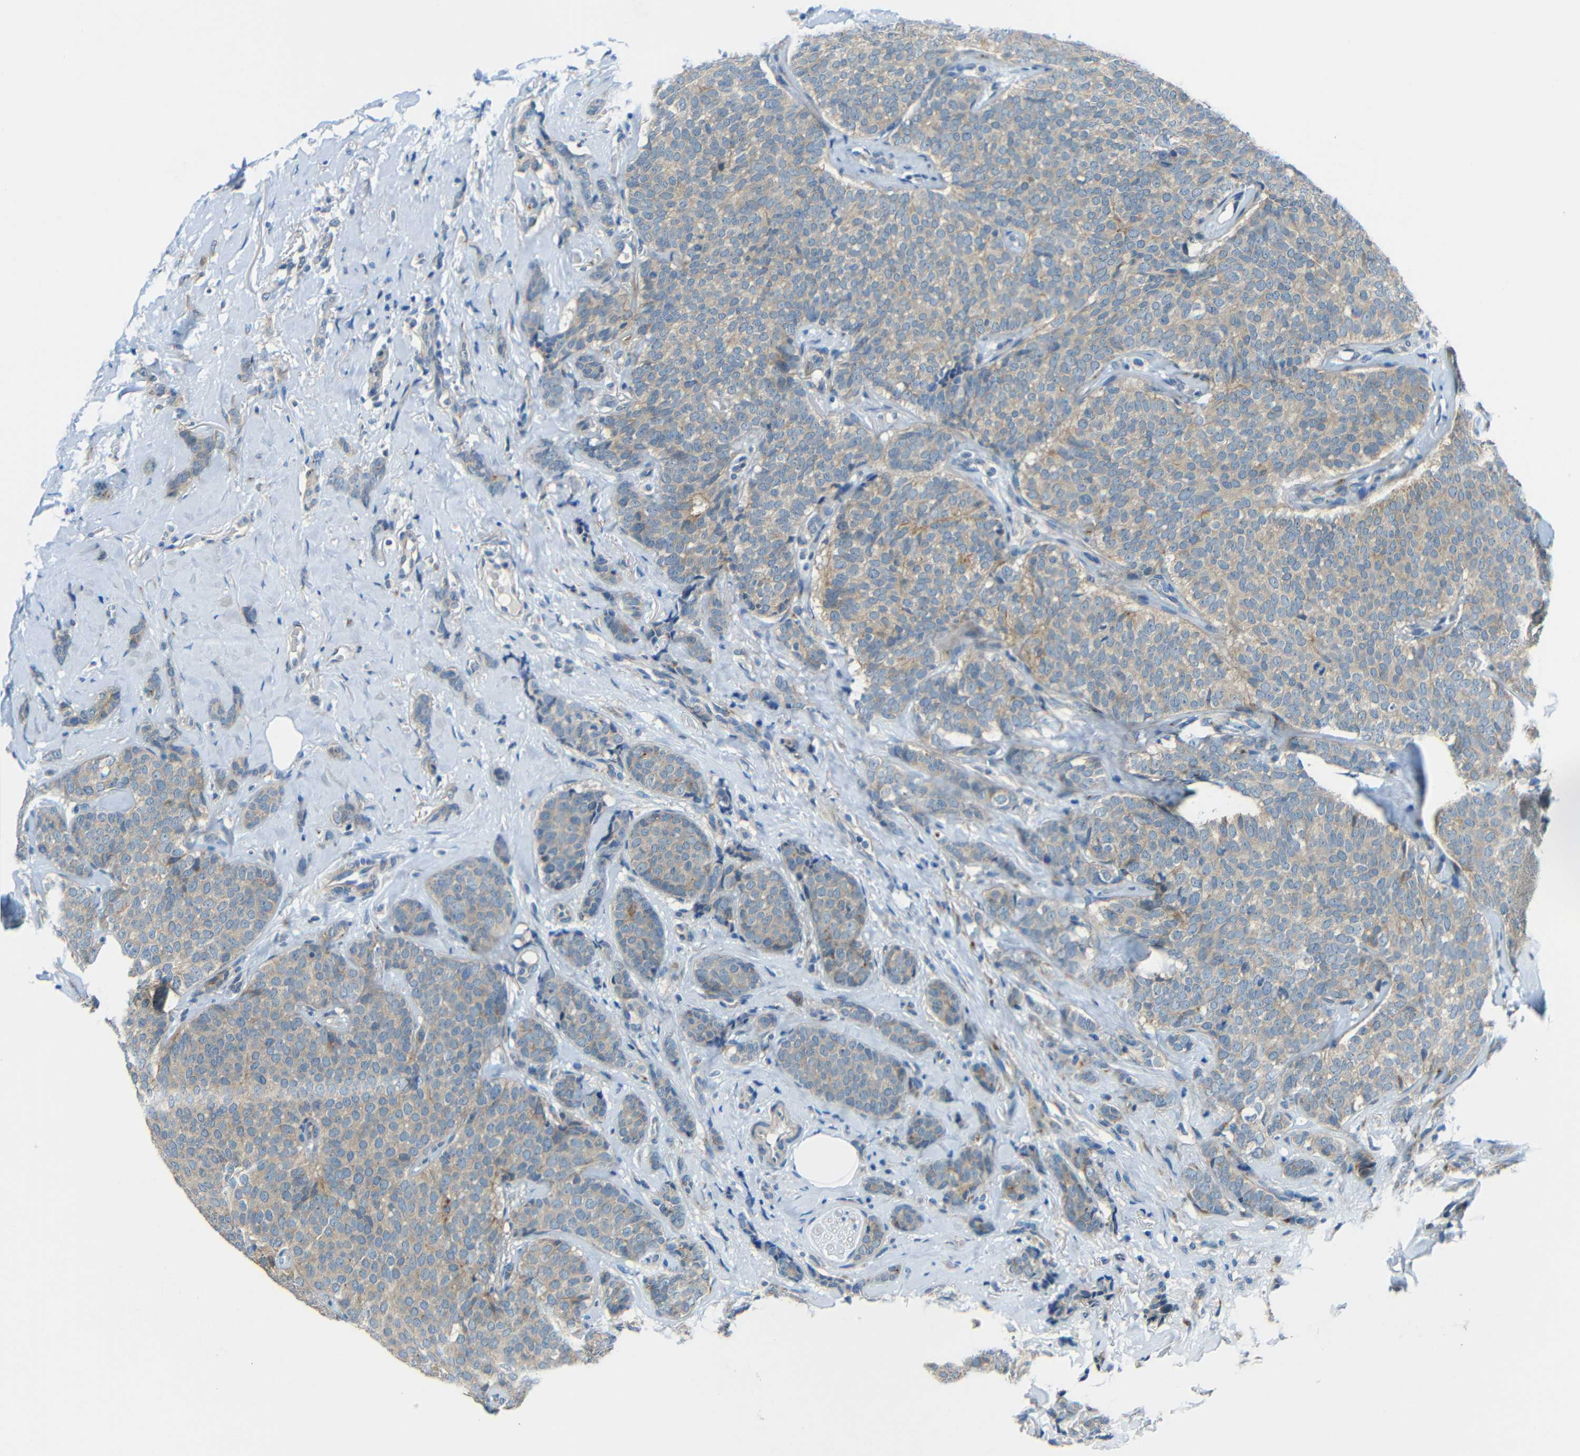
{"staining": {"intensity": "weak", "quantity": ">75%", "location": "cytoplasmic/membranous"}, "tissue": "breast cancer", "cell_type": "Tumor cells", "image_type": "cancer", "snomed": [{"axis": "morphology", "description": "Lobular carcinoma"}, {"axis": "topography", "description": "Skin"}, {"axis": "topography", "description": "Breast"}], "caption": "Breast cancer (lobular carcinoma) was stained to show a protein in brown. There is low levels of weak cytoplasmic/membranous expression in approximately >75% of tumor cells. (DAB (3,3'-diaminobenzidine) IHC with brightfield microscopy, high magnification).", "gene": "CYP26B1", "patient": {"sex": "female", "age": 46}}